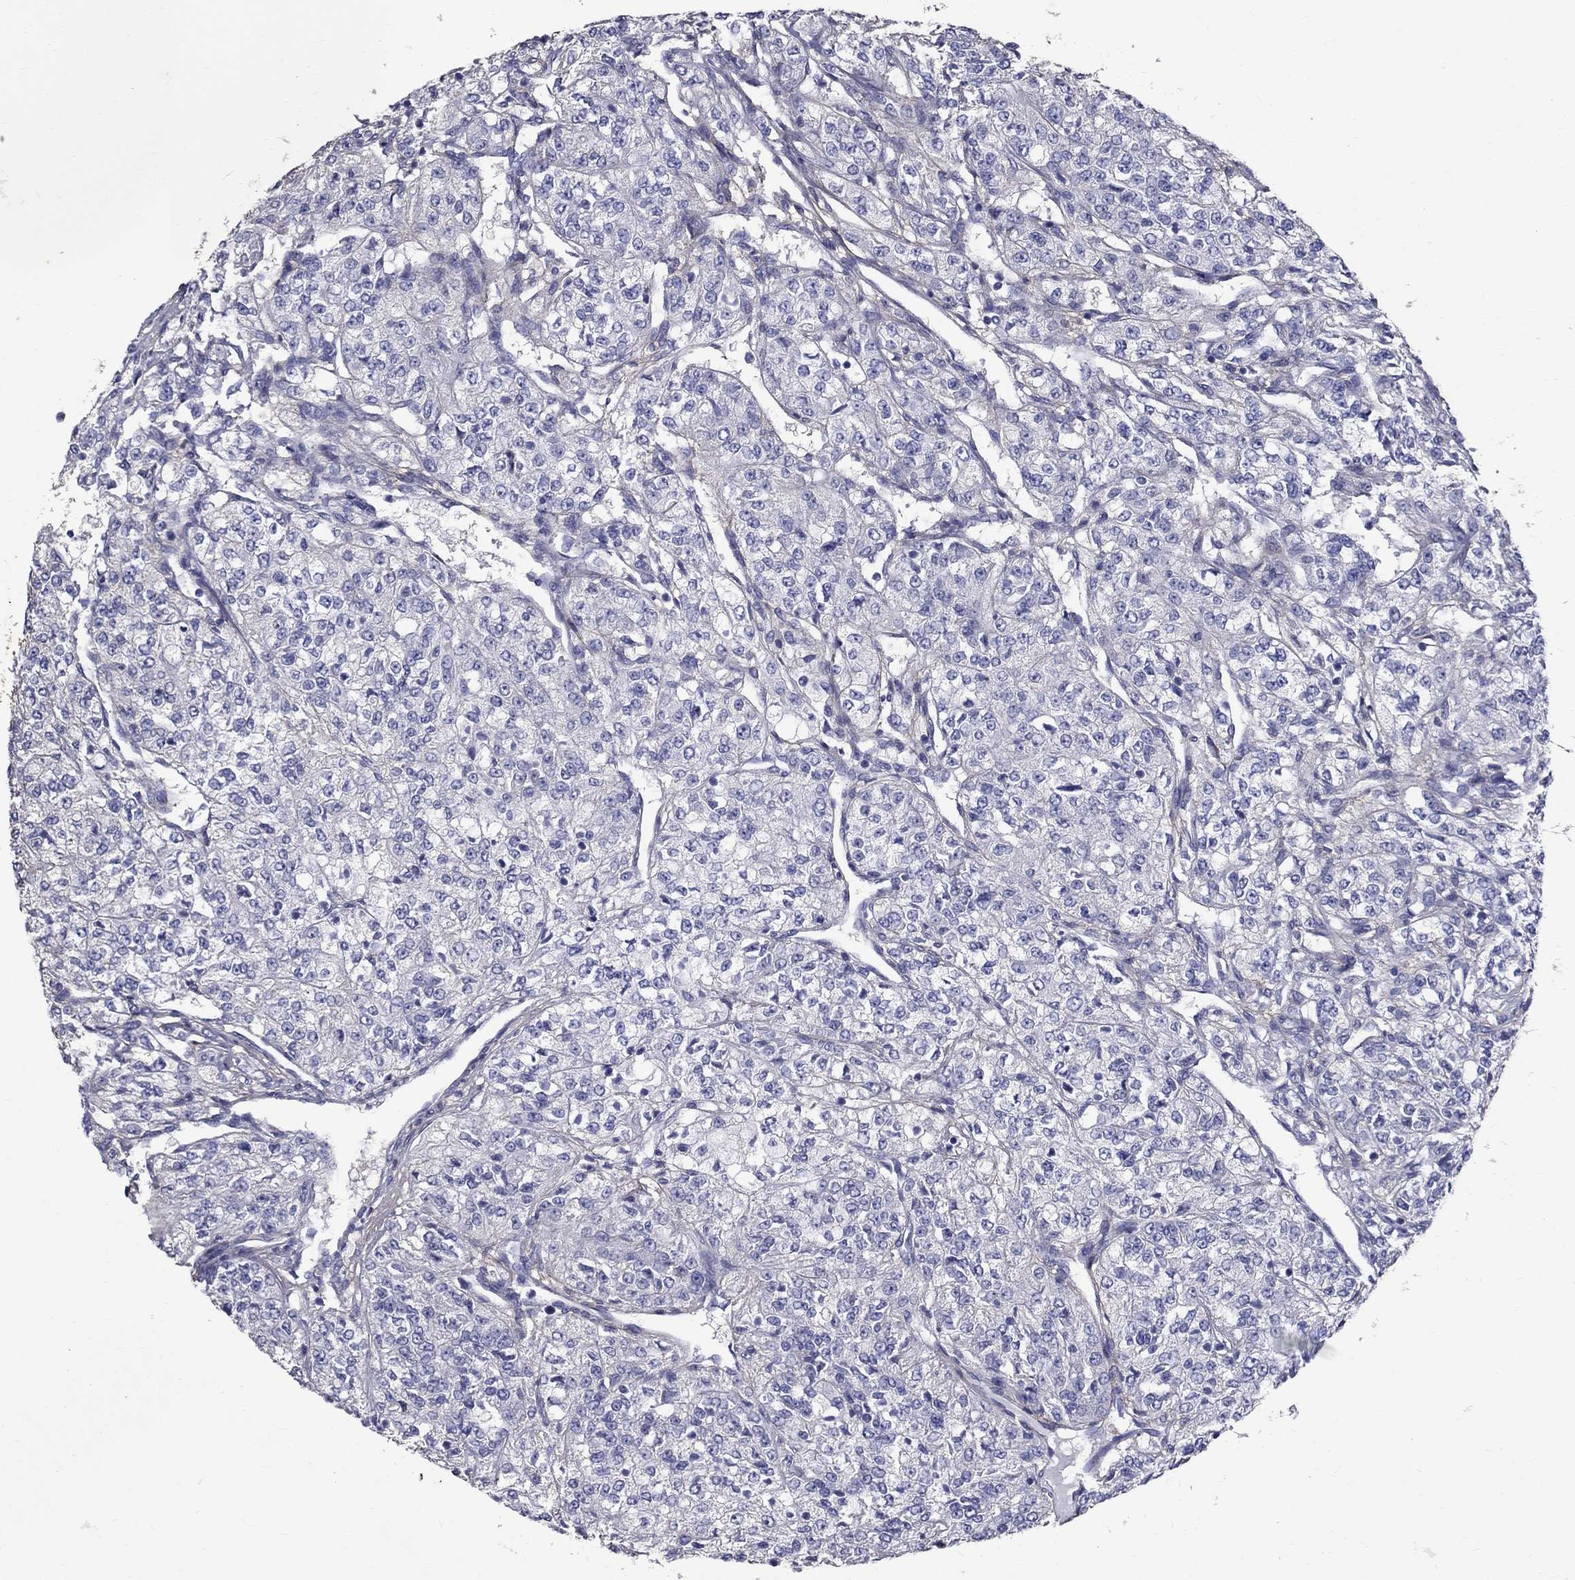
{"staining": {"intensity": "negative", "quantity": "none", "location": "none"}, "tissue": "renal cancer", "cell_type": "Tumor cells", "image_type": "cancer", "snomed": [{"axis": "morphology", "description": "Adenocarcinoma, NOS"}, {"axis": "topography", "description": "Kidney"}], "caption": "DAB (3,3'-diaminobenzidine) immunohistochemical staining of human renal cancer demonstrates no significant positivity in tumor cells. (DAB immunohistochemistry with hematoxylin counter stain).", "gene": "ANXA10", "patient": {"sex": "female", "age": 63}}